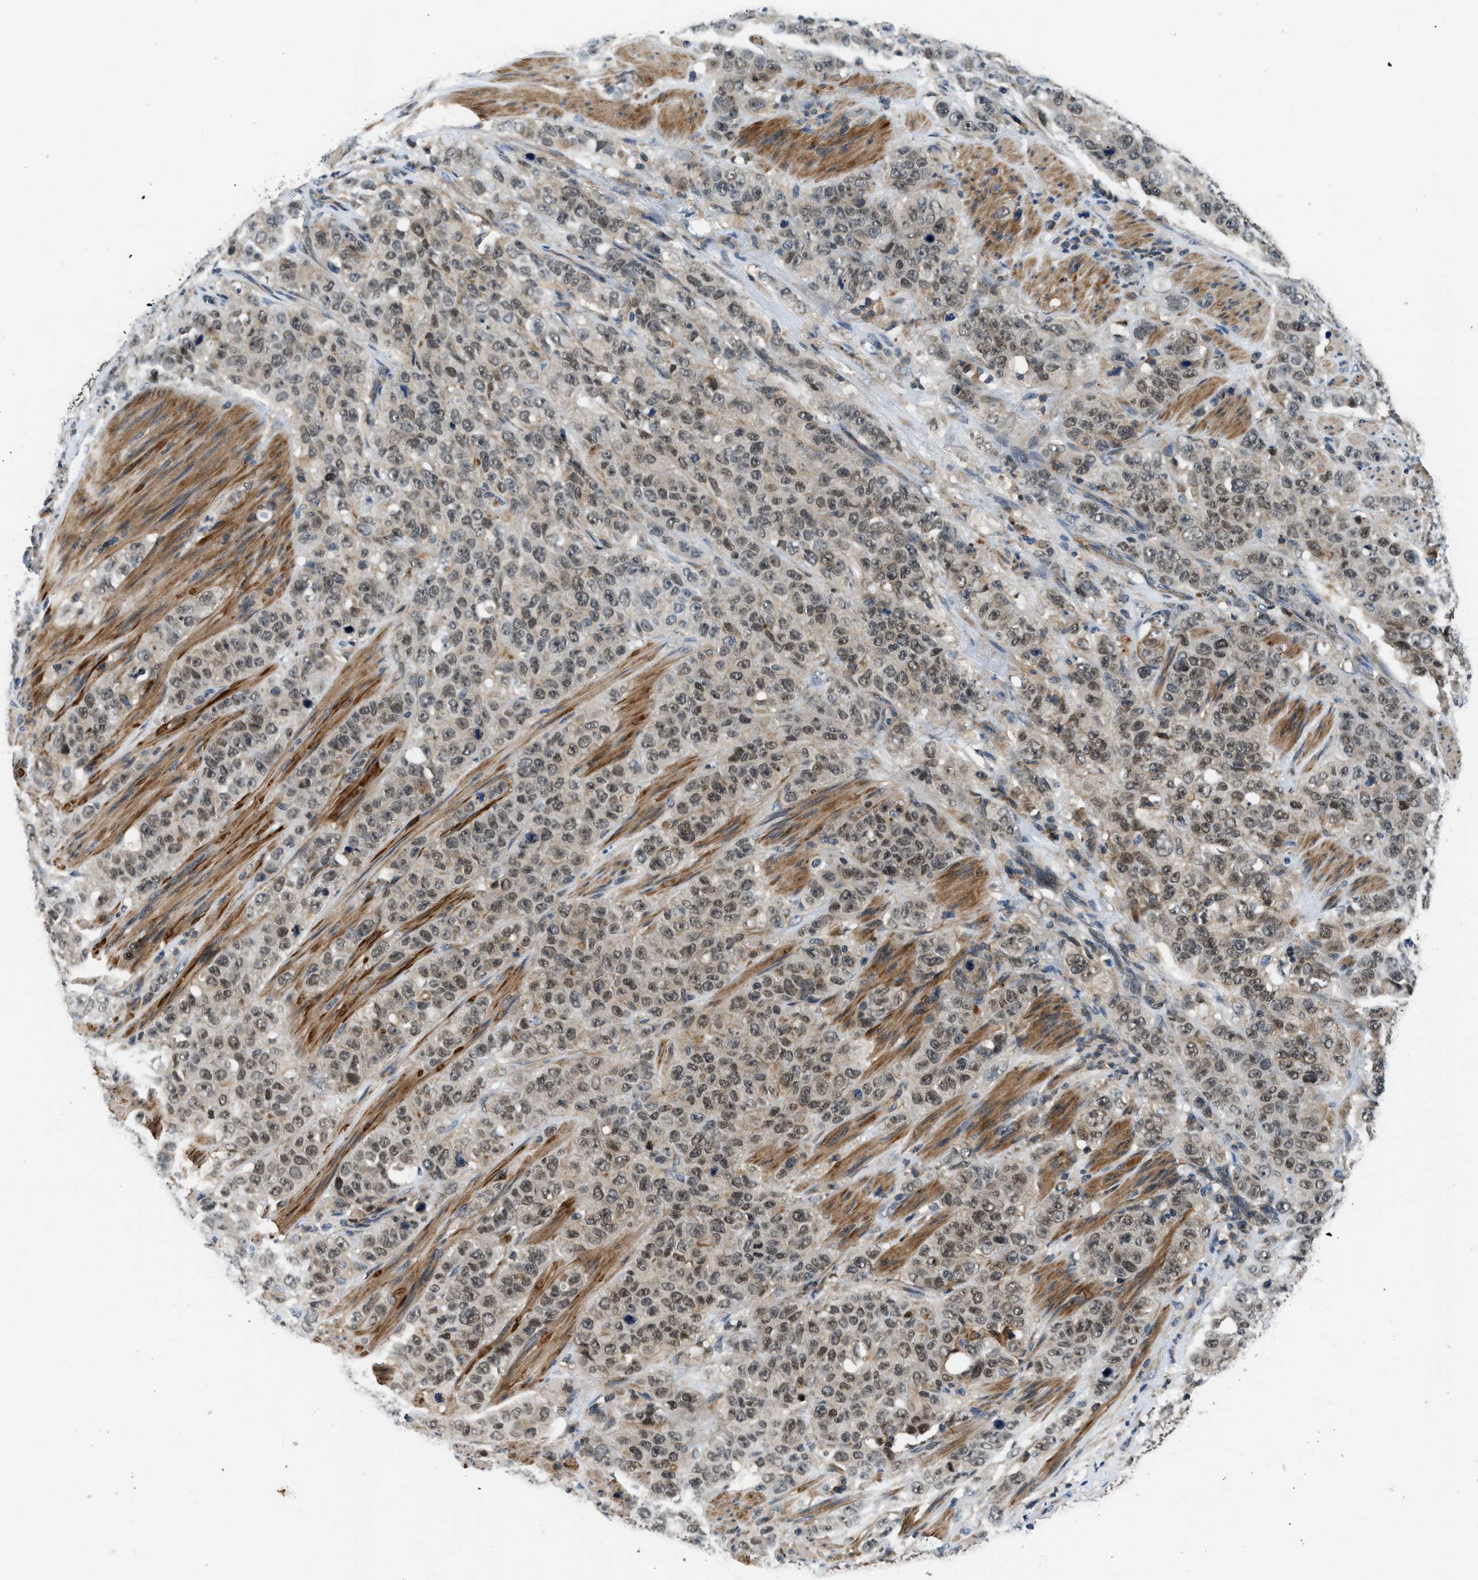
{"staining": {"intensity": "moderate", "quantity": ">75%", "location": "nuclear"}, "tissue": "stomach cancer", "cell_type": "Tumor cells", "image_type": "cancer", "snomed": [{"axis": "morphology", "description": "Adenocarcinoma, NOS"}, {"axis": "topography", "description": "Stomach"}], "caption": "Stomach adenocarcinoma stained with DAB (3,3'-diaminobenzidine) immunohistochemistry (IHC) reveals medium levels of moderate nuclear staining in approximately >75% of tumor cells. (DAB IHC with brightfield microscopy, high magnification).", "gene": "MTMR1", "patient": {"sex": "male", "age": 48}}